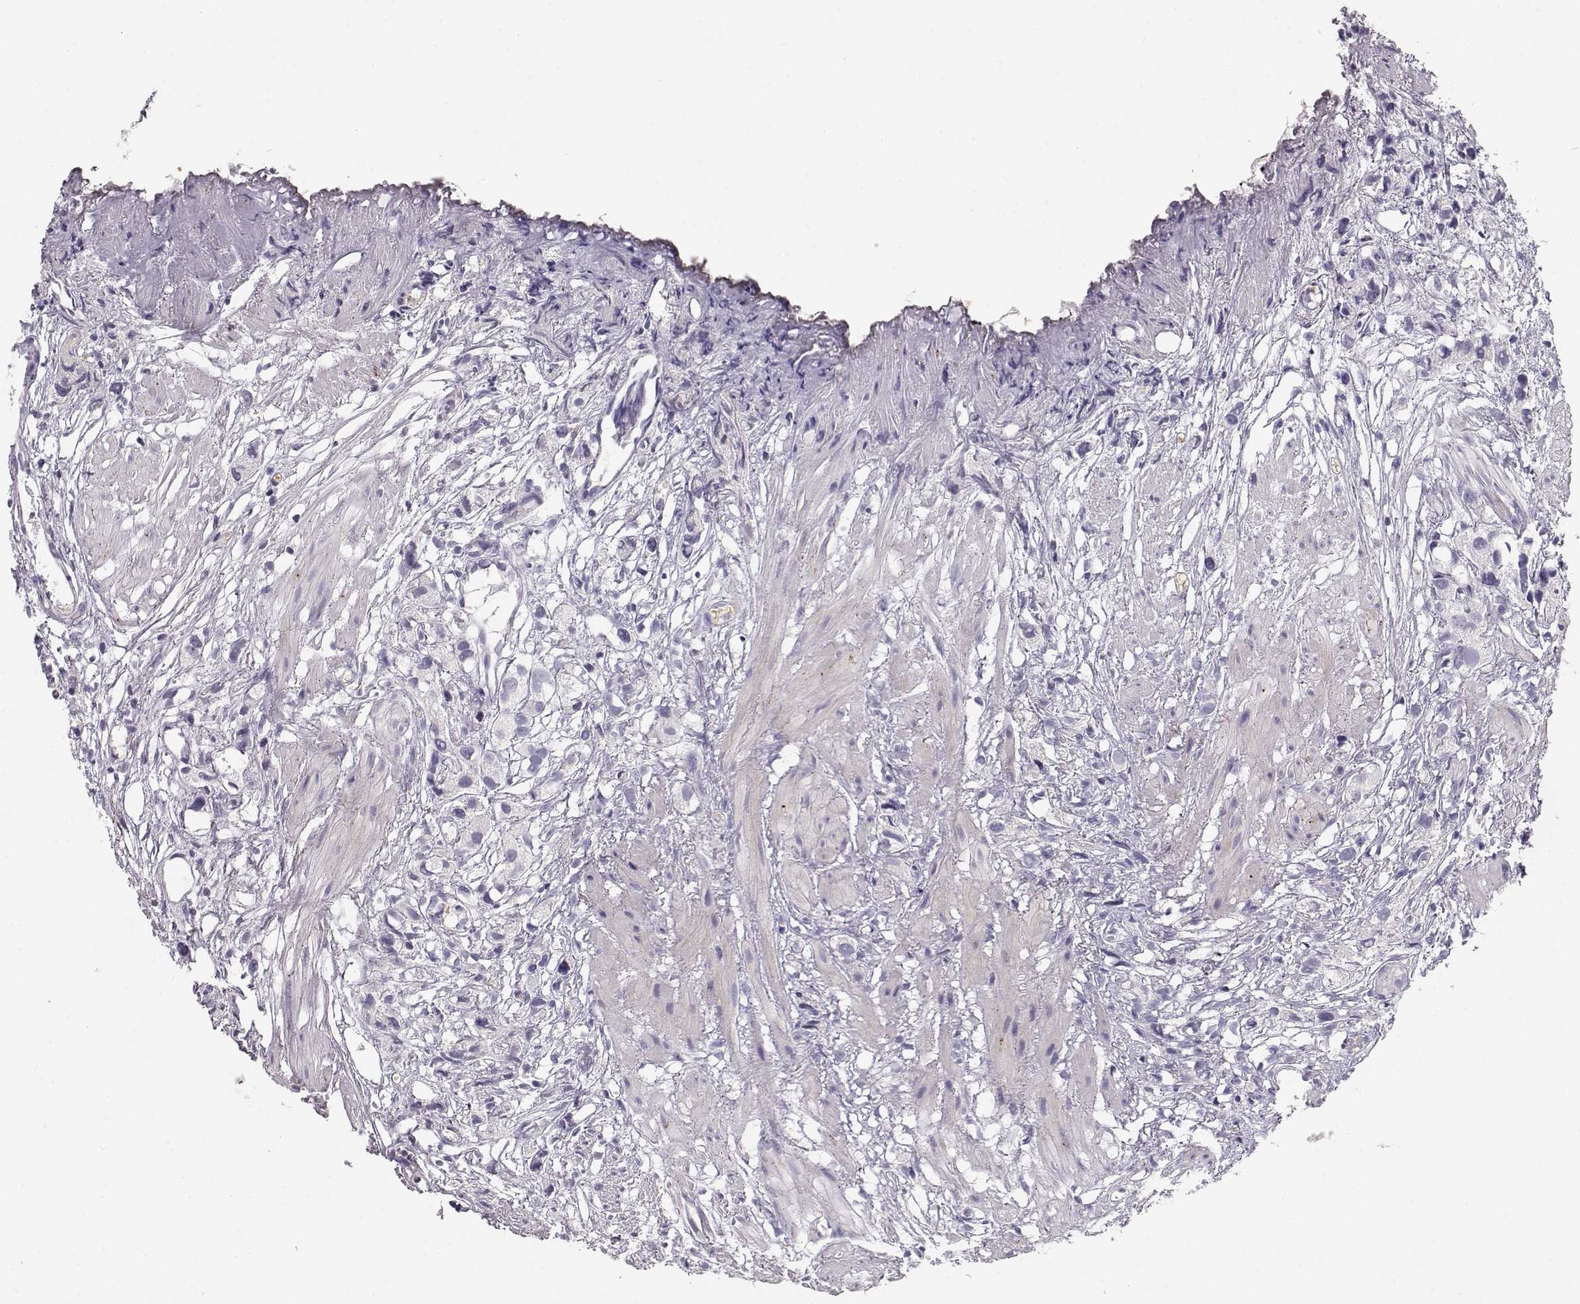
{"staining": {"intensity": "negative", "quantity": "none", "location": "none"}, "tissue": "prostate cancer", "cell_type": "Tumor cells", "image_type": "cancer", "snomed": [{"axis": "morphology", "description": "Adenocarcinoma, High grade"}, {"axis": "topography", "description": "Prostate"}], "caption": "DAB immunohistochemical staining of prostate cancer (high-grade adenocarcinoma) exhibits no significant staining in tumor cells.", "gene": "TTC26", "patient": {"sex": "male", "age": 68}}